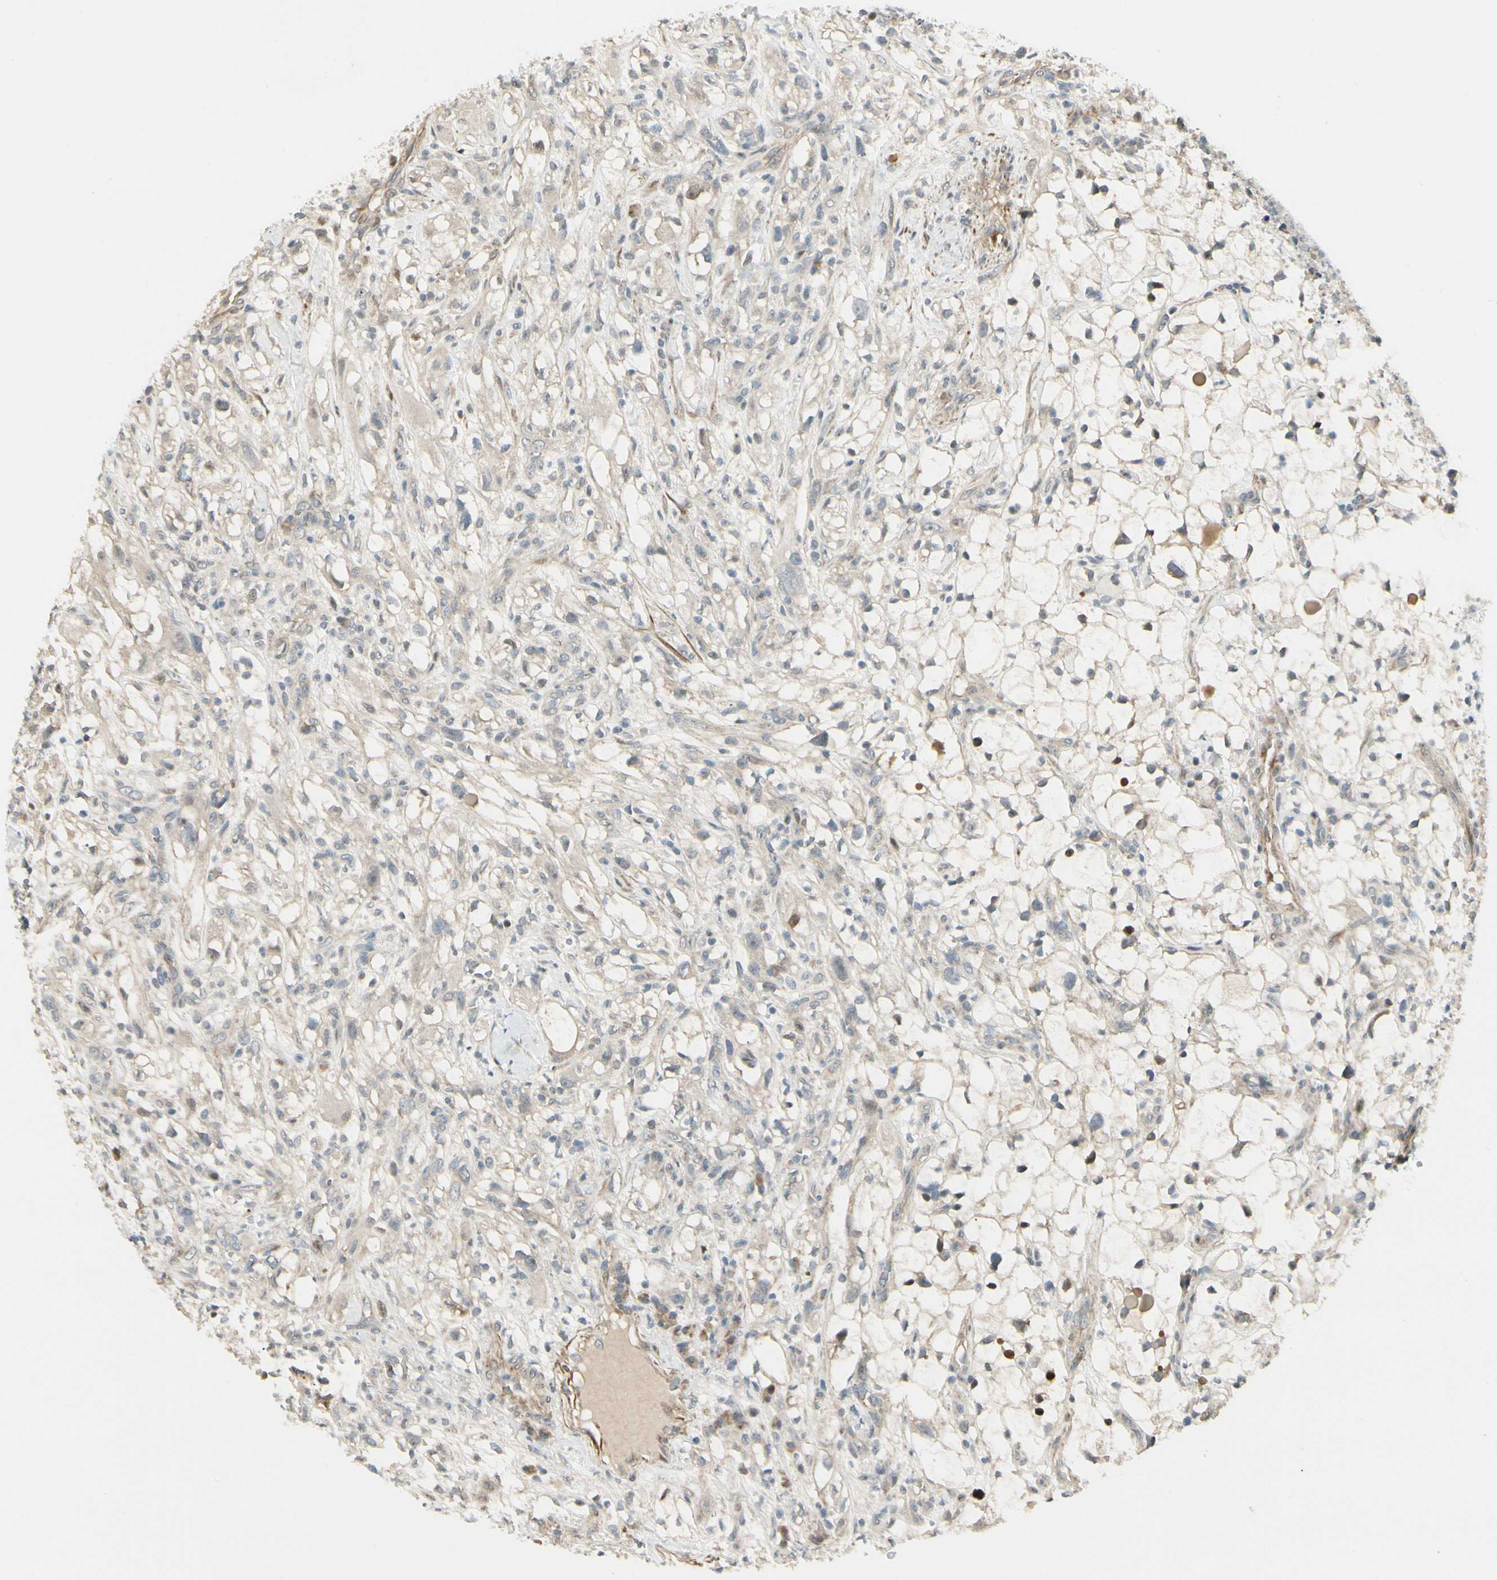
{"staining": {"intensity": "weak", "quantity": ">75%", "location": "cytoplasmic/membranous"}, "tissue": "renal cancer", "cell_type": "Tumor cells", "image_type": "cancer", "snomed": [{"axis": "morphology", "description": "Adenocarcinoma, NOS"}, {"axis": "topography", "description": "Kidney"}], "caption": "Renal adenocarcinoma was stained to show a protein in brown. There is low levels of weak cytoplasmic/membranous expression in approximately >75% of tumor cells.", "gene": "P4HA3", "patient": {"sex": "female", "age": 60}}